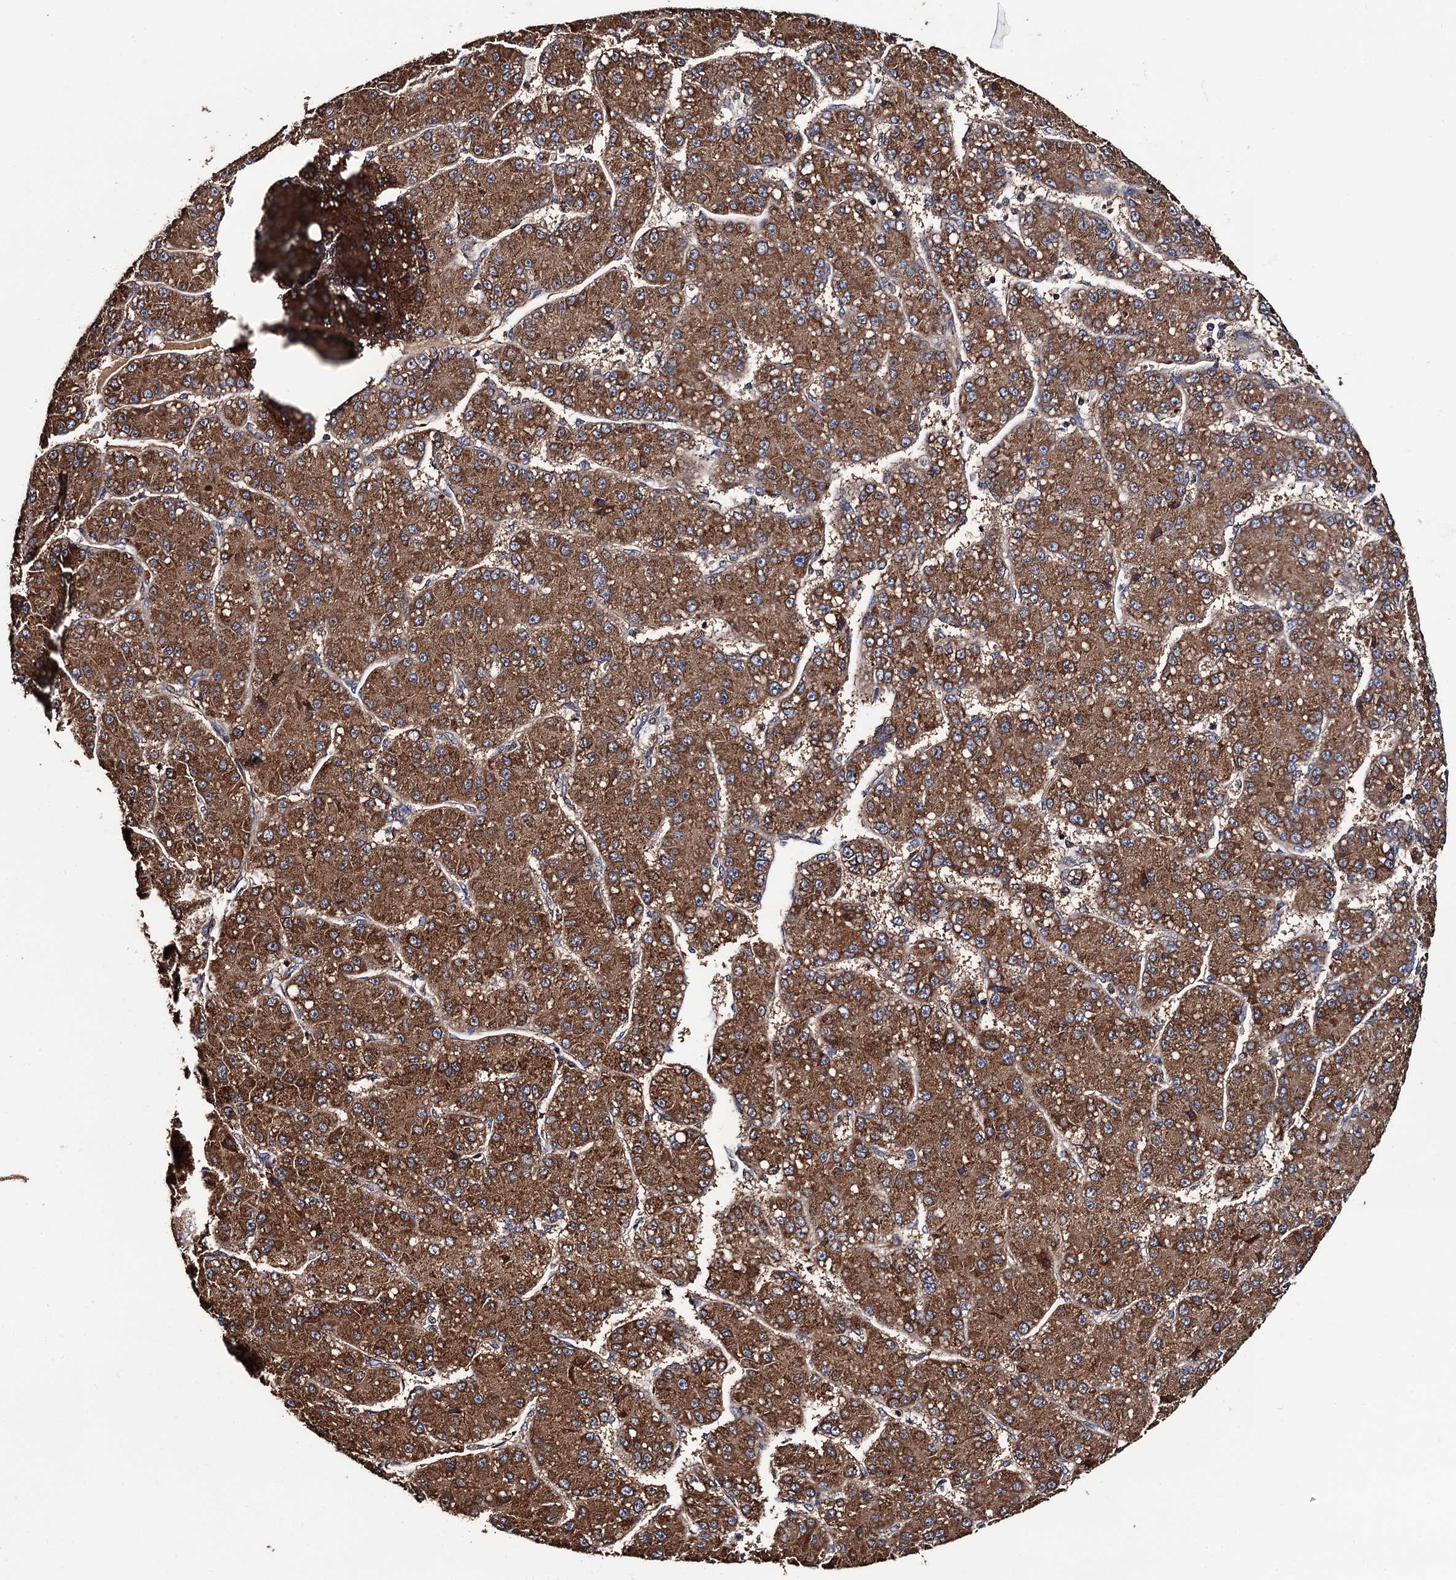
{"staining": {"intensity": "moderate", "quantity": ">75%", "location": "cytoplasmic/membranous"}, "tissue": "liver cancer", "cell_type": "Tumor cells", "image_type": "cancer", "snomed": [{"axis": "morphology", "description": "Carcinoma, Hepatocellular, NOS"}, {"axis": "topography", "description": "Liver"}], "caption": "Moderate cytoplasmic/membranous protein expression is present in about >75% of tumor cells in liver cancer (hepatocellular carcinoma).", "gene": "RGS11", "patient": {"sex": "male", "age": 67}}